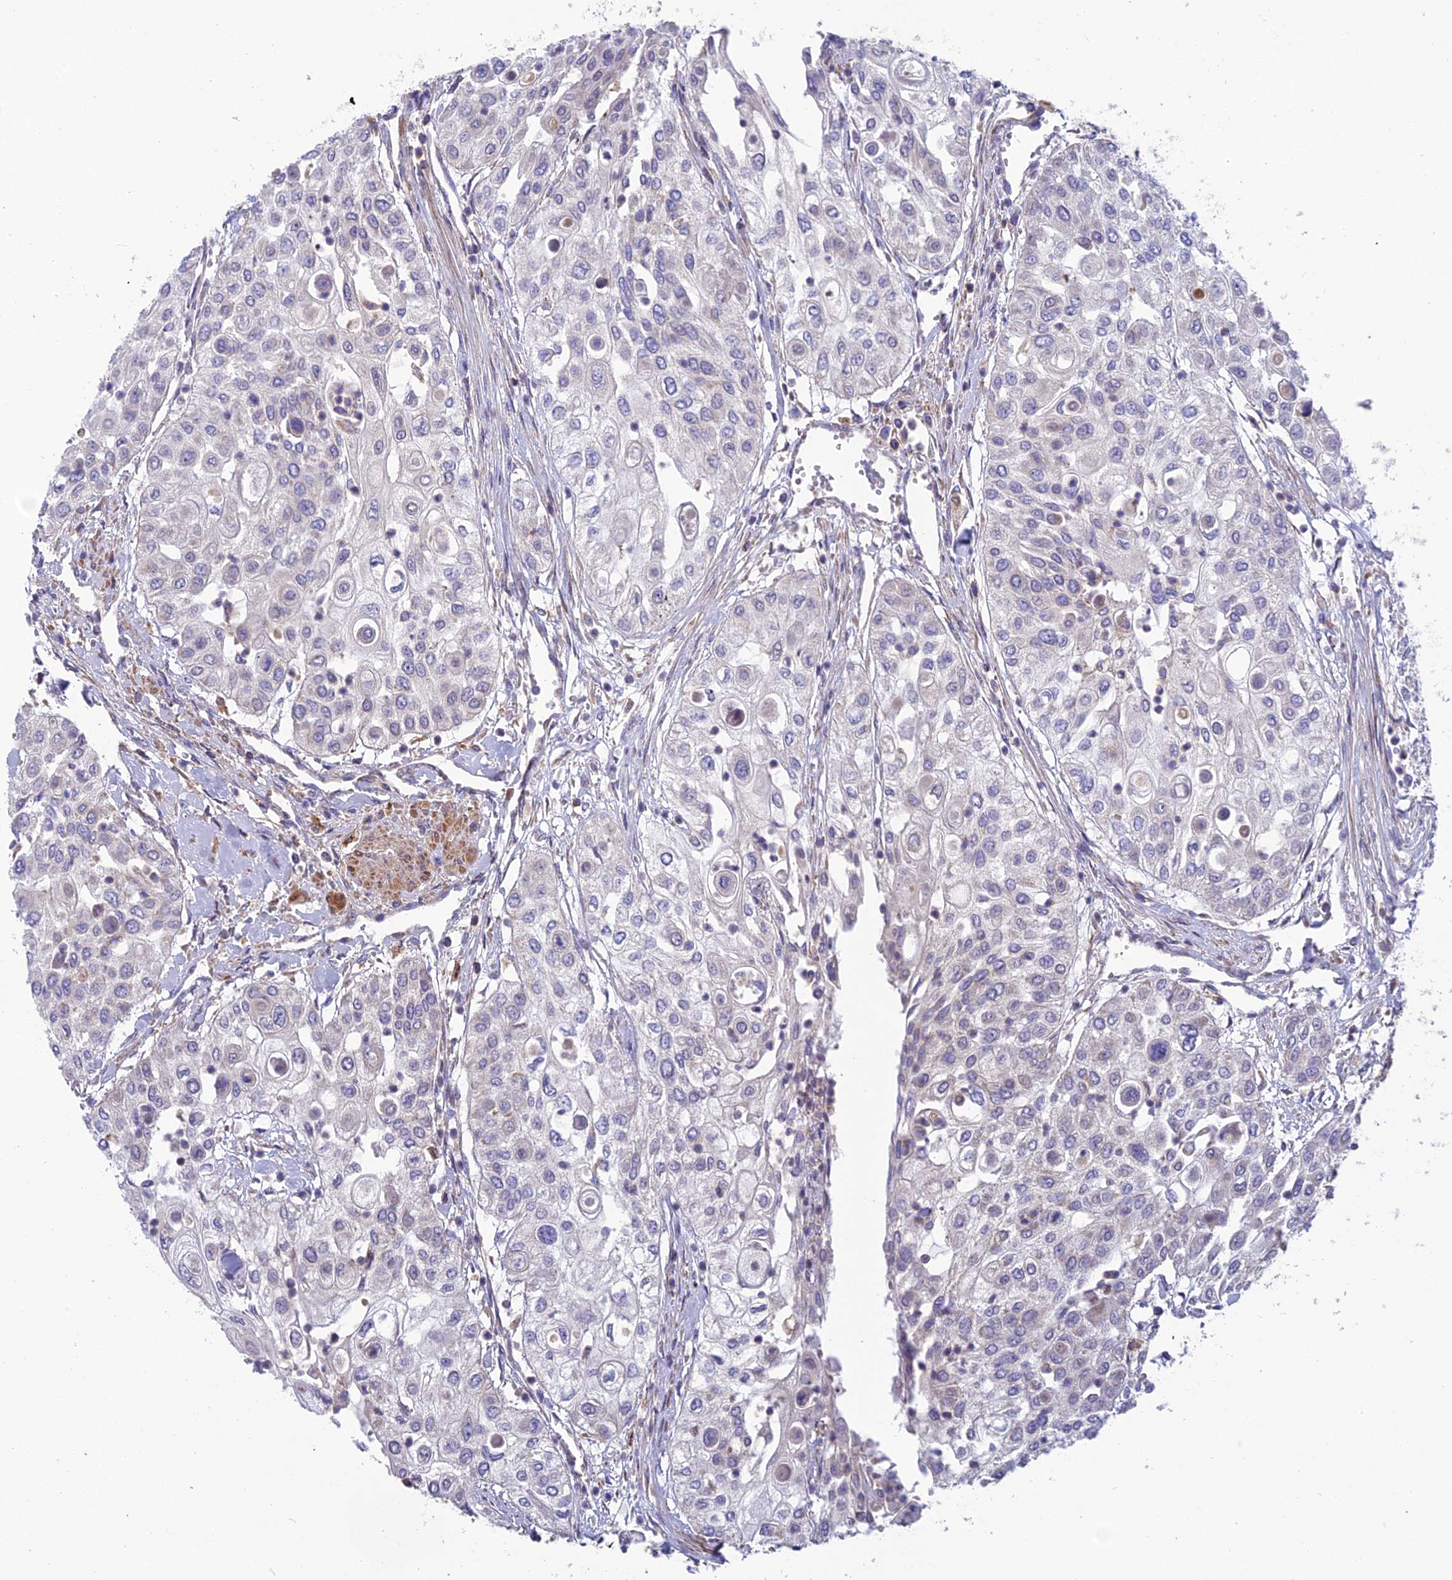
{"staining": {"intensity": "negative", "quantity": "none", "location": "none"}, "tissue": "urothelial cancer", "cell_type": "Tumor cells", "image_type": "cancer", "snomed": [{"axis": "morphology", "description": "Urothelial carcinoma, High grade"}, {"axis": "topography", "description": "Urinary bladder"}], "caption": "Immunohistochemistry photomicrograph of high-grade urothelial carcinoma stained for a protein (brown), which demonstrates no expression in tumor cells. Nuclei are stained in blue.", "gene": "BLTP2", "patient": {"sex": "female", "age": 79}}